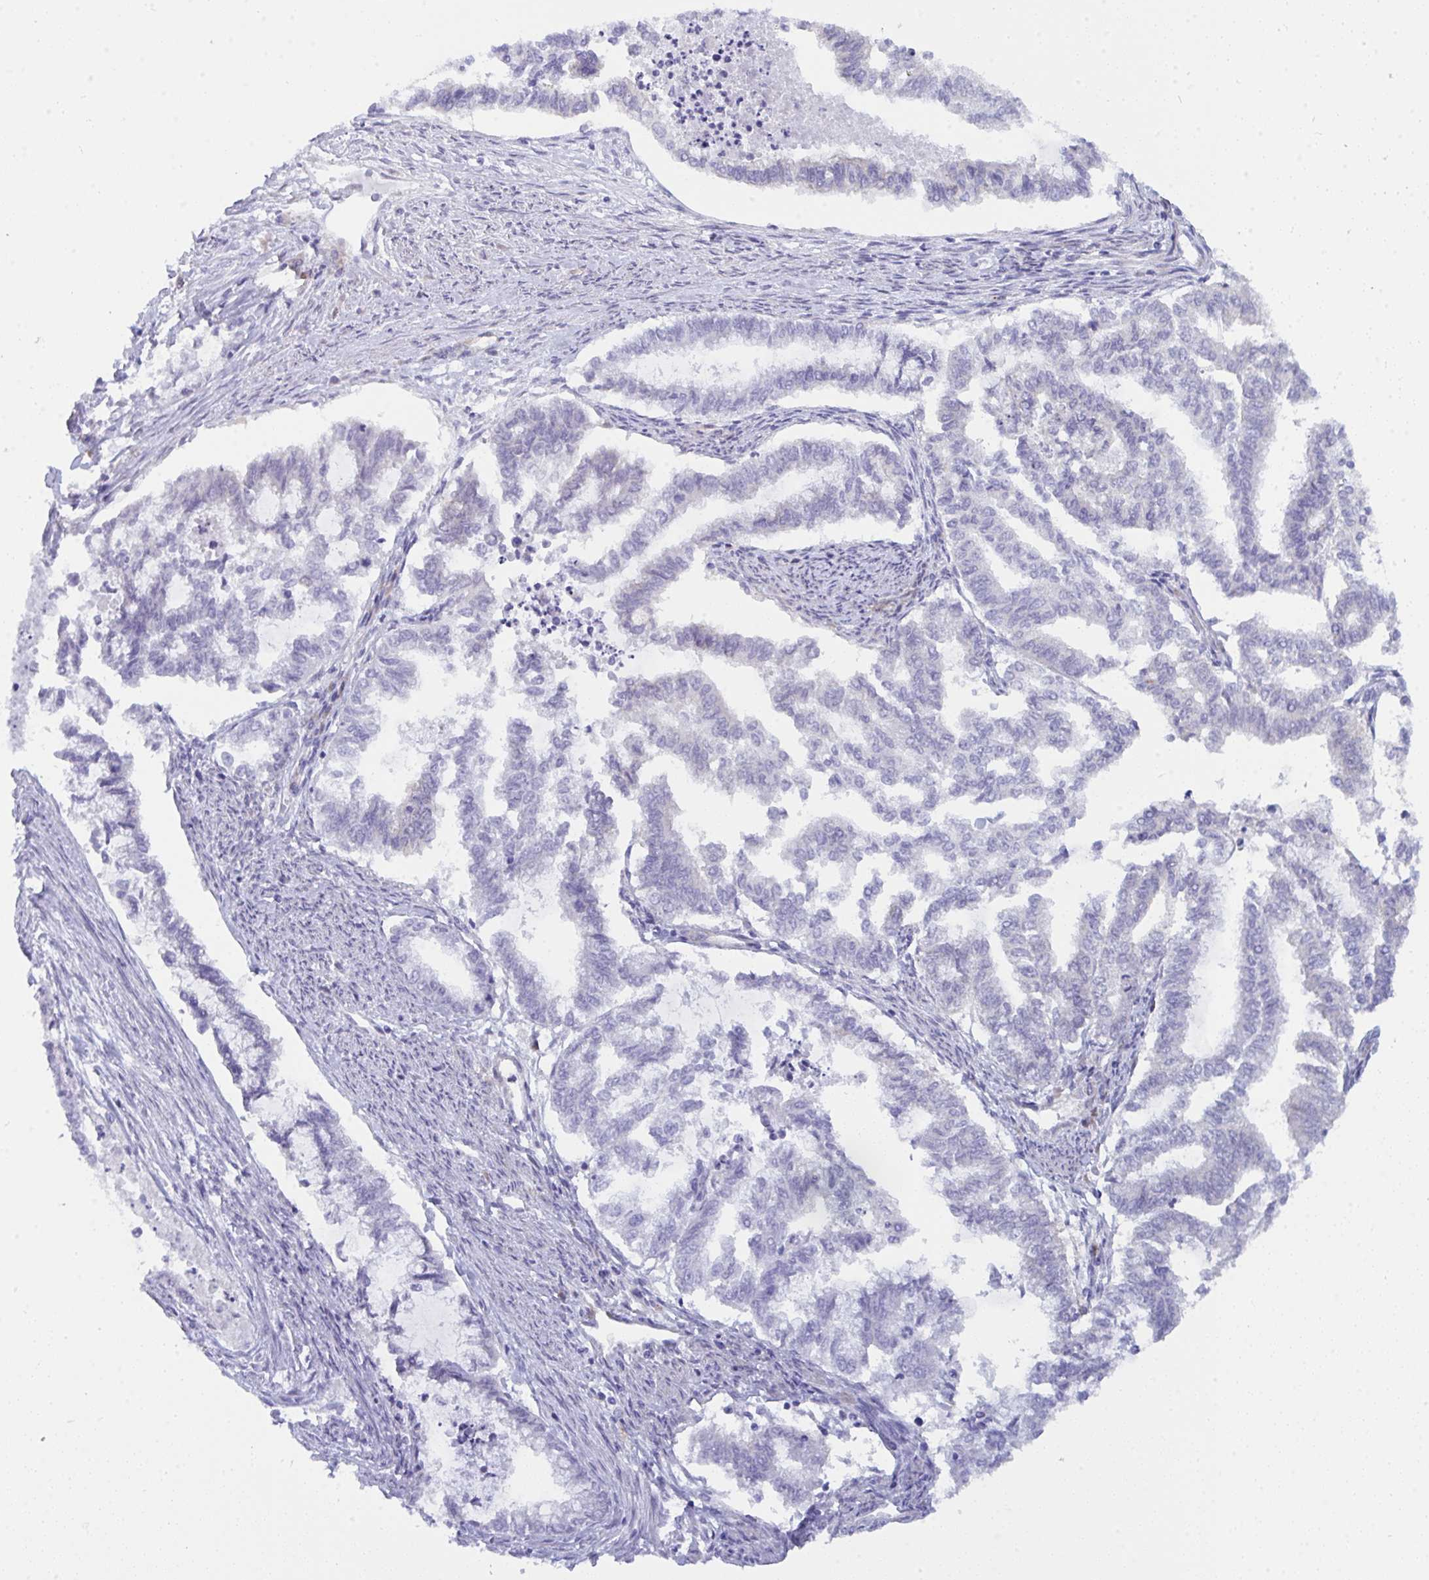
{"staining": {"intensity": "negative", "quantity": "none", "location": "none"}, "tissue": "endometrial cancer", "cell_type": "Tumor cells", "image_type": "cancer", "snomed": [{"axis": "morphology", "description": "Adenocarcinoma, NOS"}, {"axis": "topography", "description": "Endometrium"}], "caption": "An image of human adenocarcinoma (endometrial) is negative for staining in tumor cells.", "gene": "GAB1", "patient": {"sex": "female", "age": 79}}